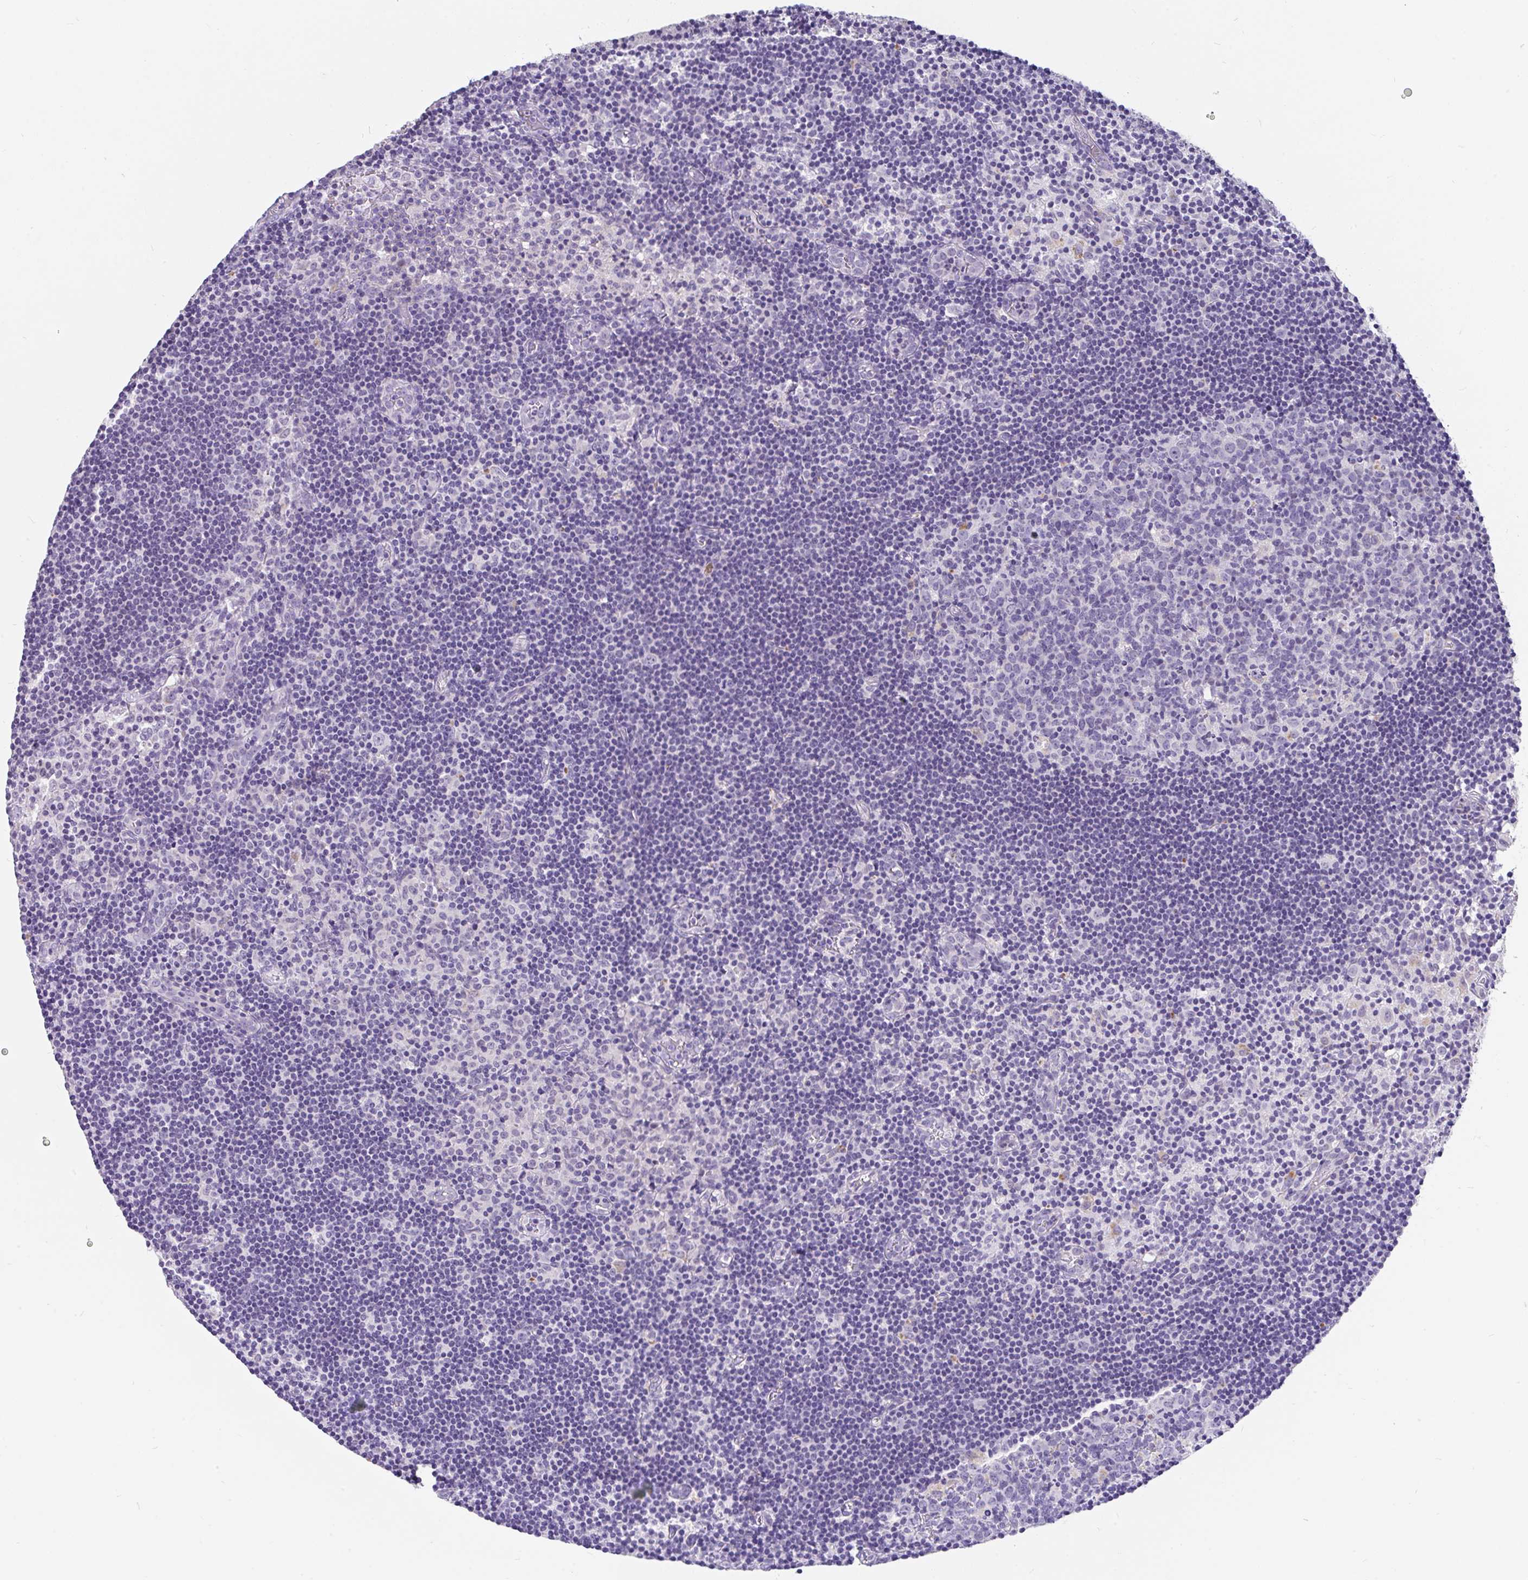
{"staining": {"intensity": "negative", "quantity": "none", "location": "none"}, "tissue": "lymph node", "cell_type": "Germinal center cells", "image_type": "normal", "snomed": [{"axis": "morphology", "description": "Normal tissue, NOS"}, {"axis": "topography", "description": "Lymph node"}], "caption": "Germinal center cells are negative for protein expression in normal human lymph node. Nuclei are stained in blue.", "gene": "INTS5", "patient": {"sex": "female", "age": 45}}